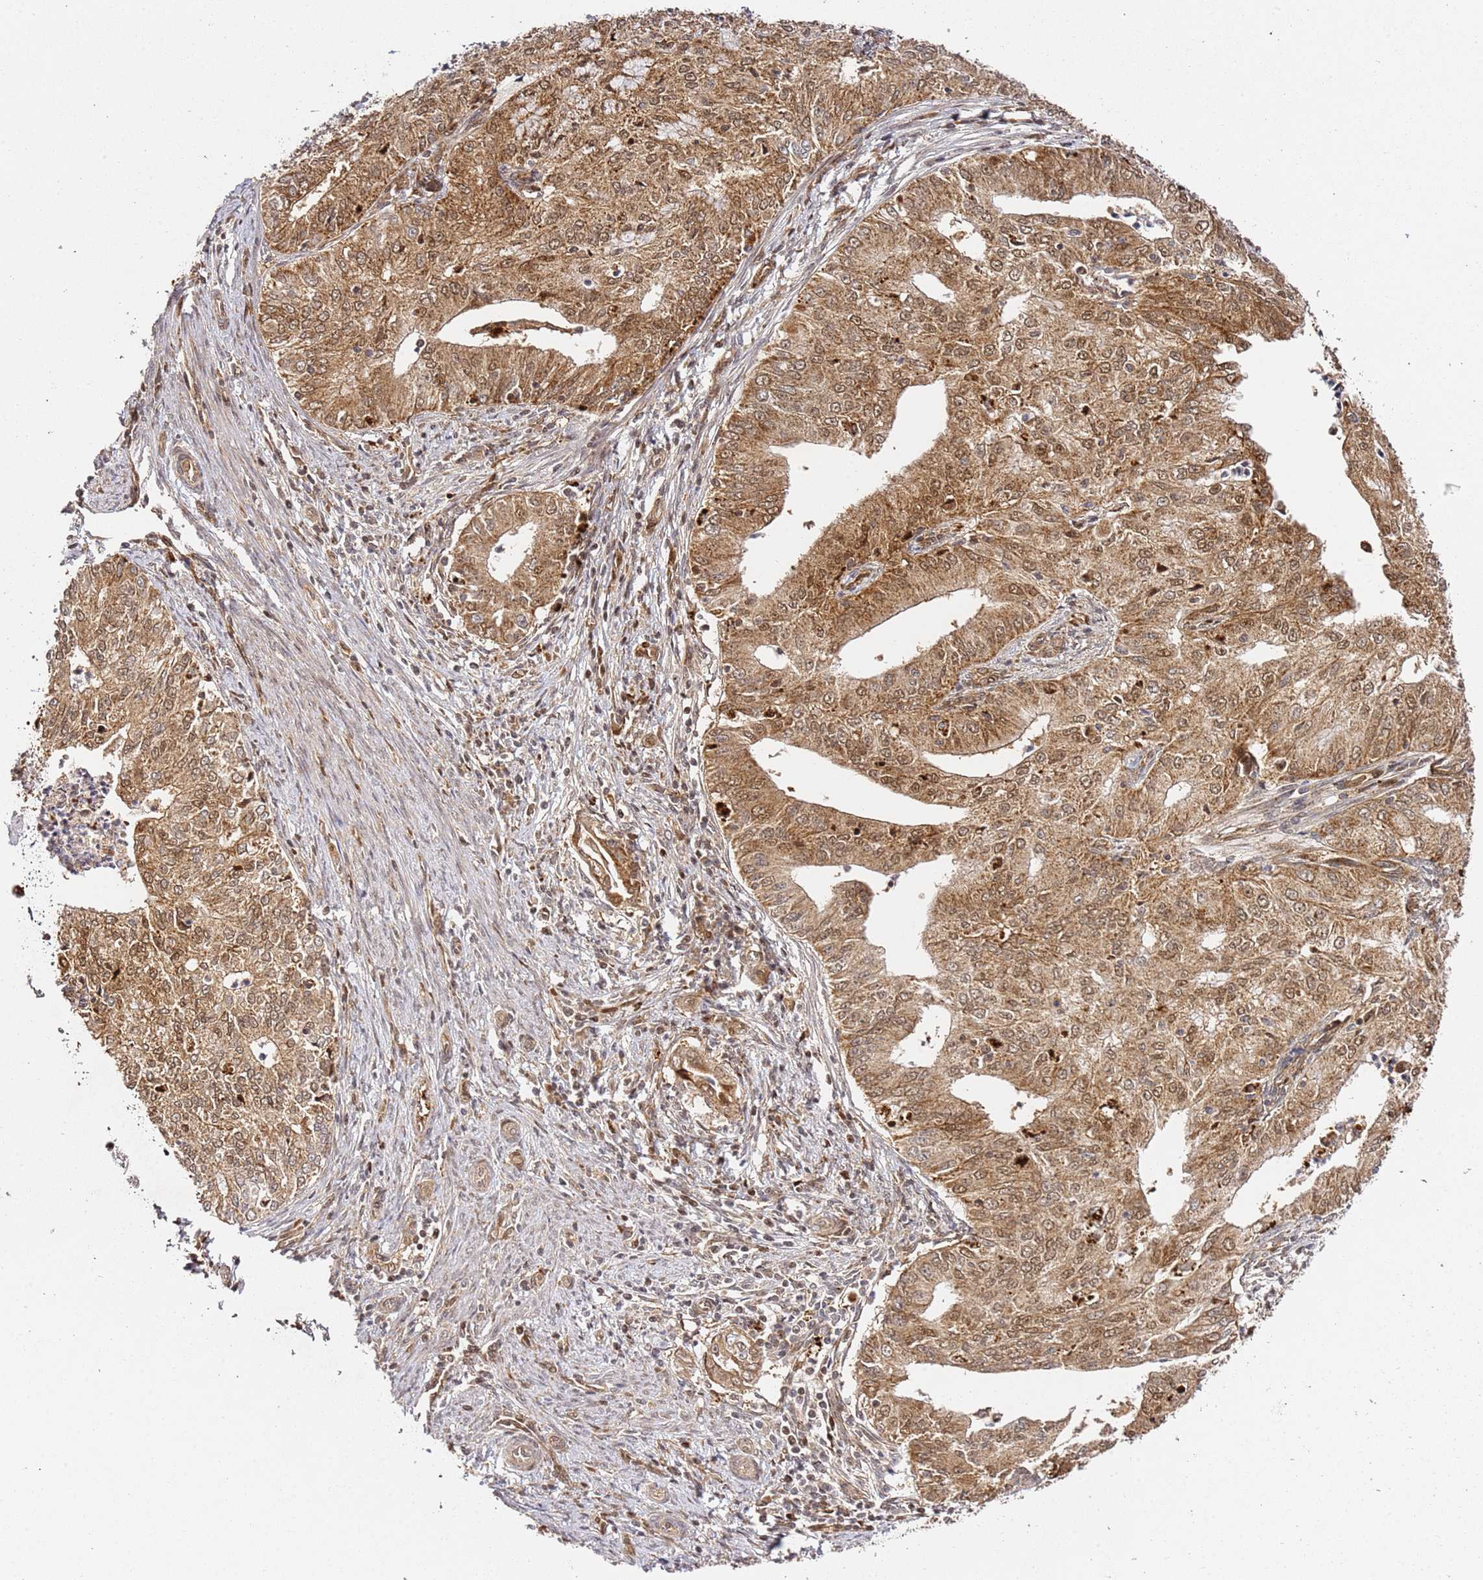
{"staining": {"intensity": "moderate", "quantity": ">75%", "location": "cytoplasmic/membranous,nuclear"}, "tissue": "endometrial cancer", "cell_type": "Tumor cells", "image_type": "cancer", "snomed": [{"axis": "morphology", "description": "Adenocarcinoma, NOS"}, {"axis": "topography", "description": "Endometrium"}], "caption": "Immunohistochemical staining of endometrial cancer reveals moderate cytoplasmic/membranous and nuclear protein positivity in approximately >75% of tumor cells. (Stains: DAB in brown, nuclei in blue, Microscopy: brightfield microscopy at high magnification).", "gene": "SMOX", "patient": {"sex": "female", "age": 50}}